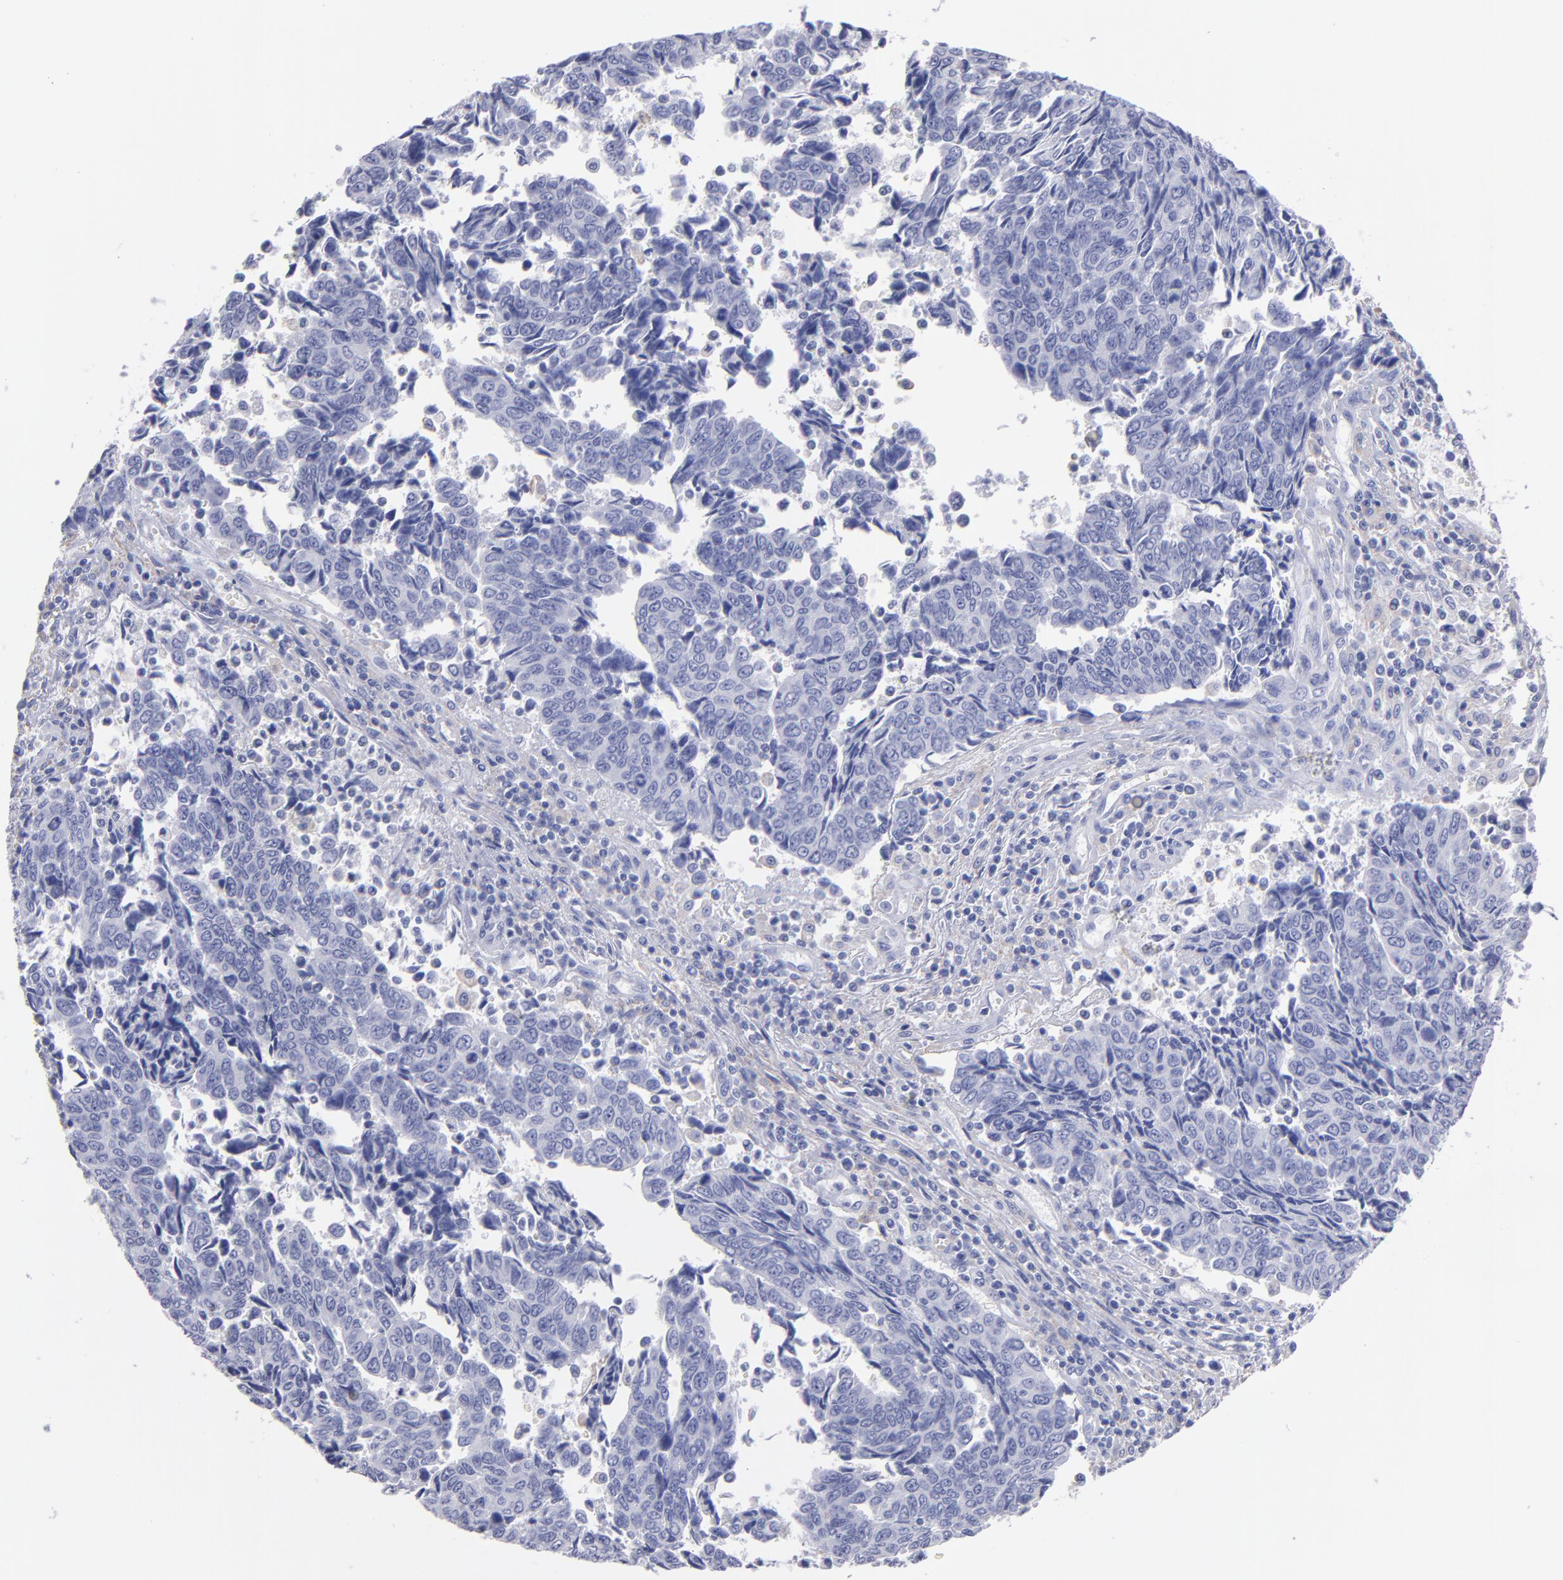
{"staining": {"intensity": "negative", "quantity": "none", "location": "none"}, "tissue": "urothelial cancer", "cell_type": "Tumor cells", "image_type": "cancer", "snomed": [{"axis": "morphology", "description": "Urothelial carcinoma, High grade"}, {"axis": "topography", "description": "Urinary bladder"}], "caption": "An image of urothelial cancer stained for a protein demonstrates no brown staining in tumor cells.", "gene": "MB", "patient": {"sex": "male", "age": 86}}